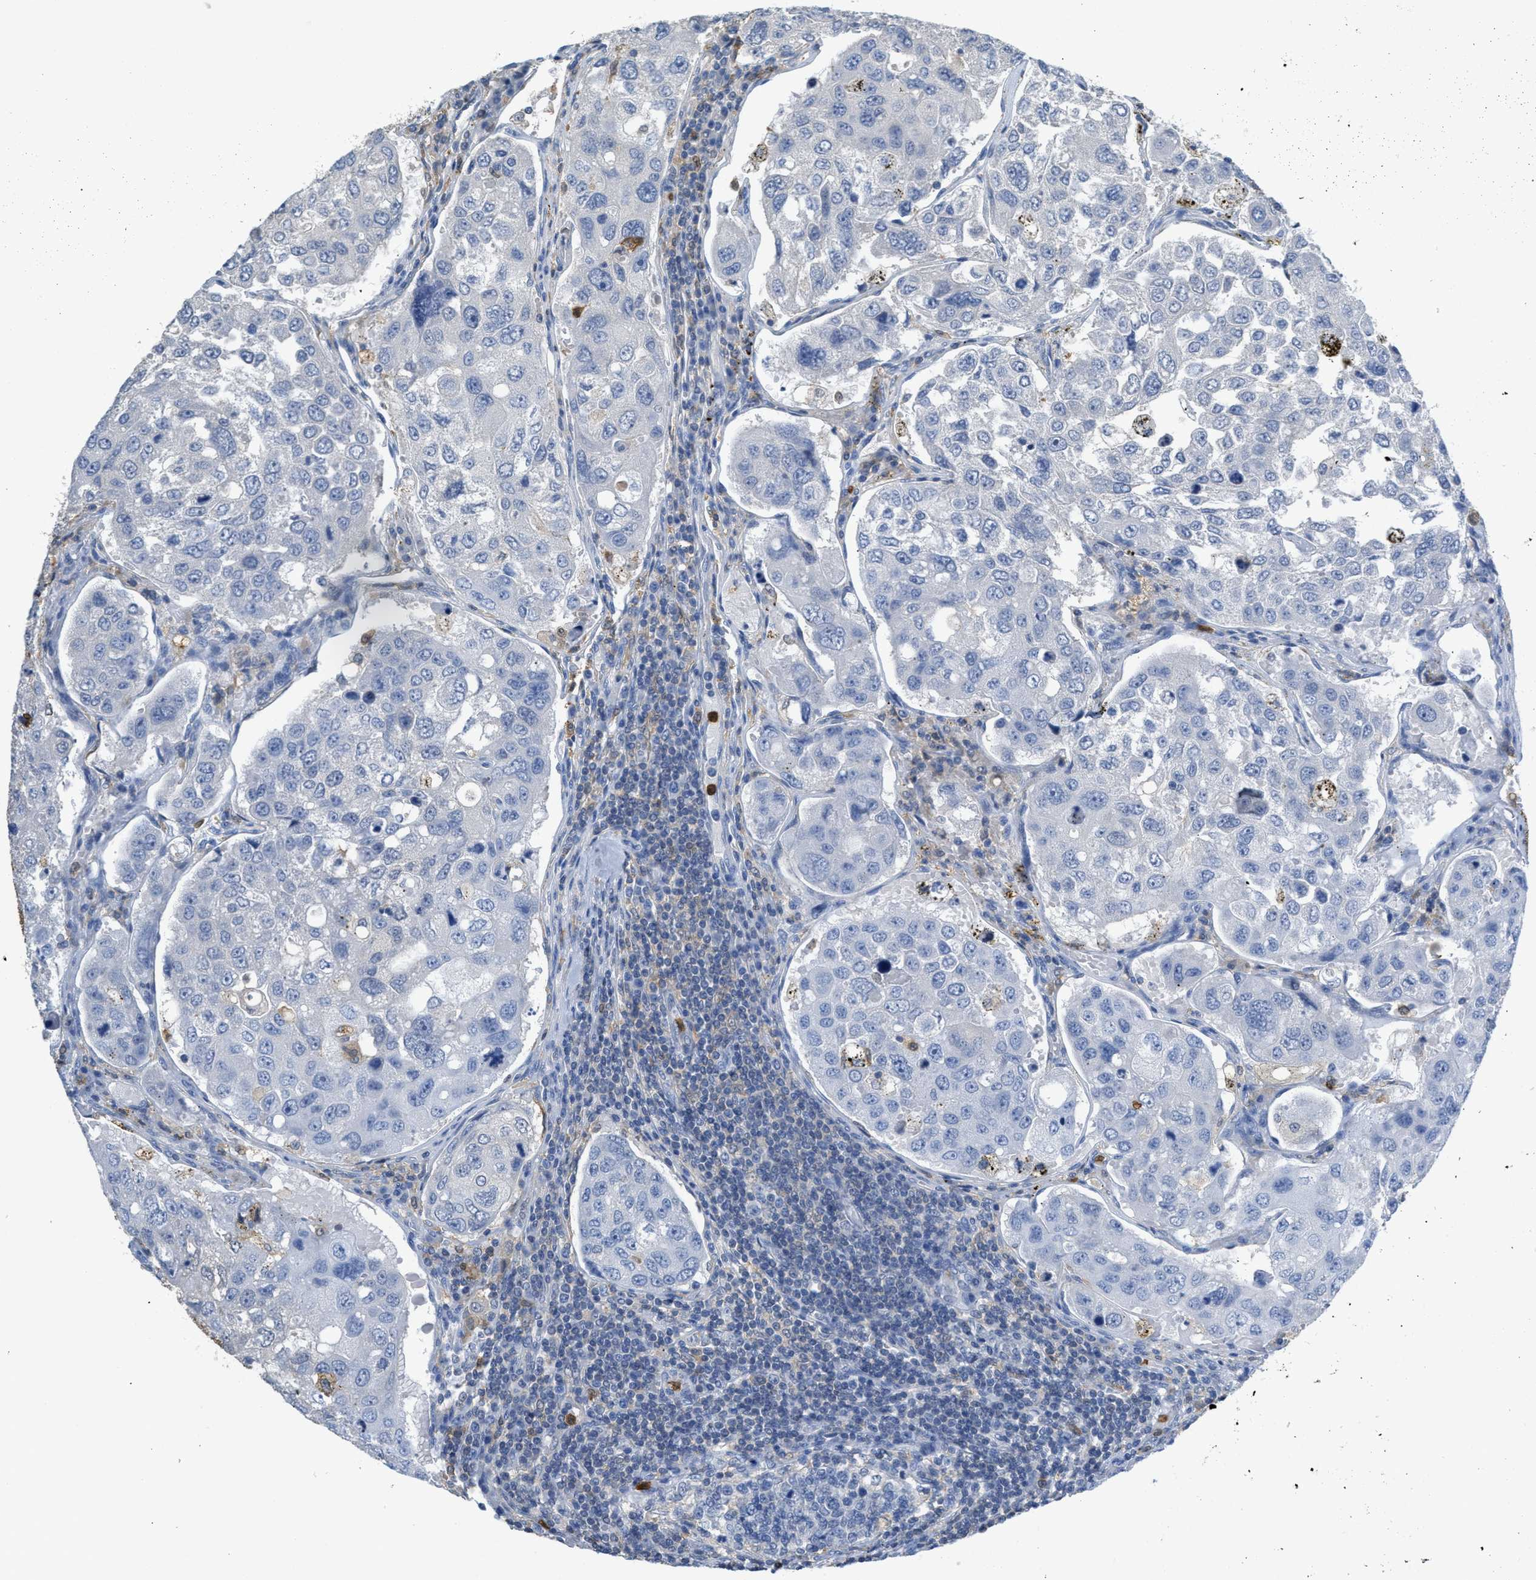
{"staining": {"intensity": "negative", "quantity": "none", "location": "none"}, "tissue": "urothelial cancer", "cell_type": "Tumor cells", "image_type": "cancer", "snomed": [{"axis": "morphology", "description": "Urothelial carcinoma, High grade"}, {"axis": "topography", "description": "Lymph node"}, {"axis": "topography", "description": "Urinary bladder"}], "caption": "The histopathology image shows no staining of tumor cells in high-grade urothelial carcinoma. (Brightfield microscopy of DAB (3,3'-diaminobenzidine) immunohistochemistry (IHC) at high magnification).", "gene": "SERPINB1", "patient": {"sex": "male", "age": 51}}